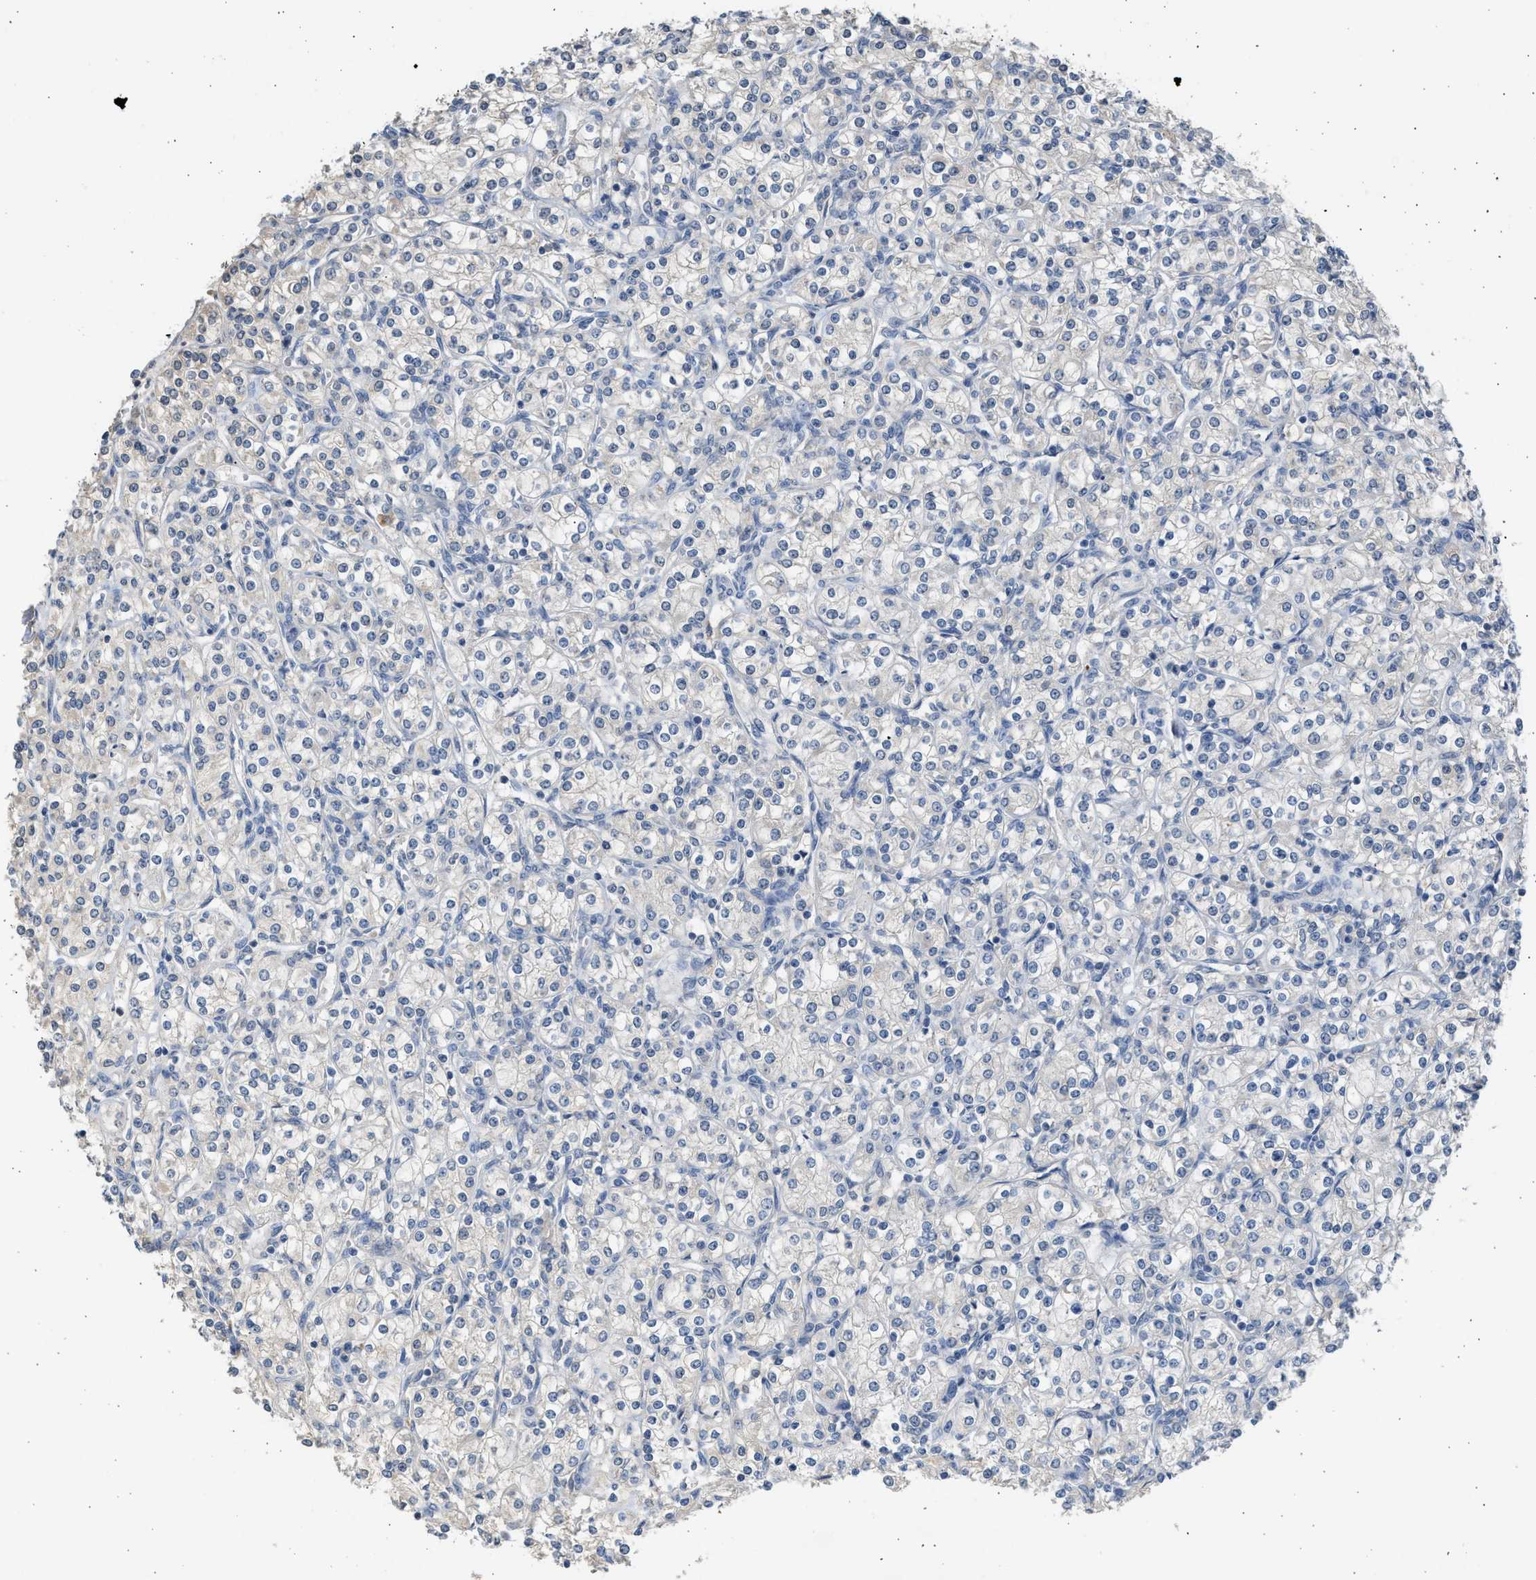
{"staining": {"intensity": "negative", "quantity": "none", "location": "none"}, "tissue": "renal cancer", "cell_type": "Tumor cells", "image_type": "cancer", "snomed": [{"axis": "morphology", "description": "Adenocarcinoma, NOS"}, {"axis": "topography", "description": "Kidney"}], "caption": "A micrograph of adenocarcinoma (renal) stained for a protein displays no brown staining in tumor cells. The staining is performed using DAB brown chromogen with nuclei counter-stained in using hematoxylin.", "gene": "SULT2A1", "patient": {"sex": "male", "age": 77}}